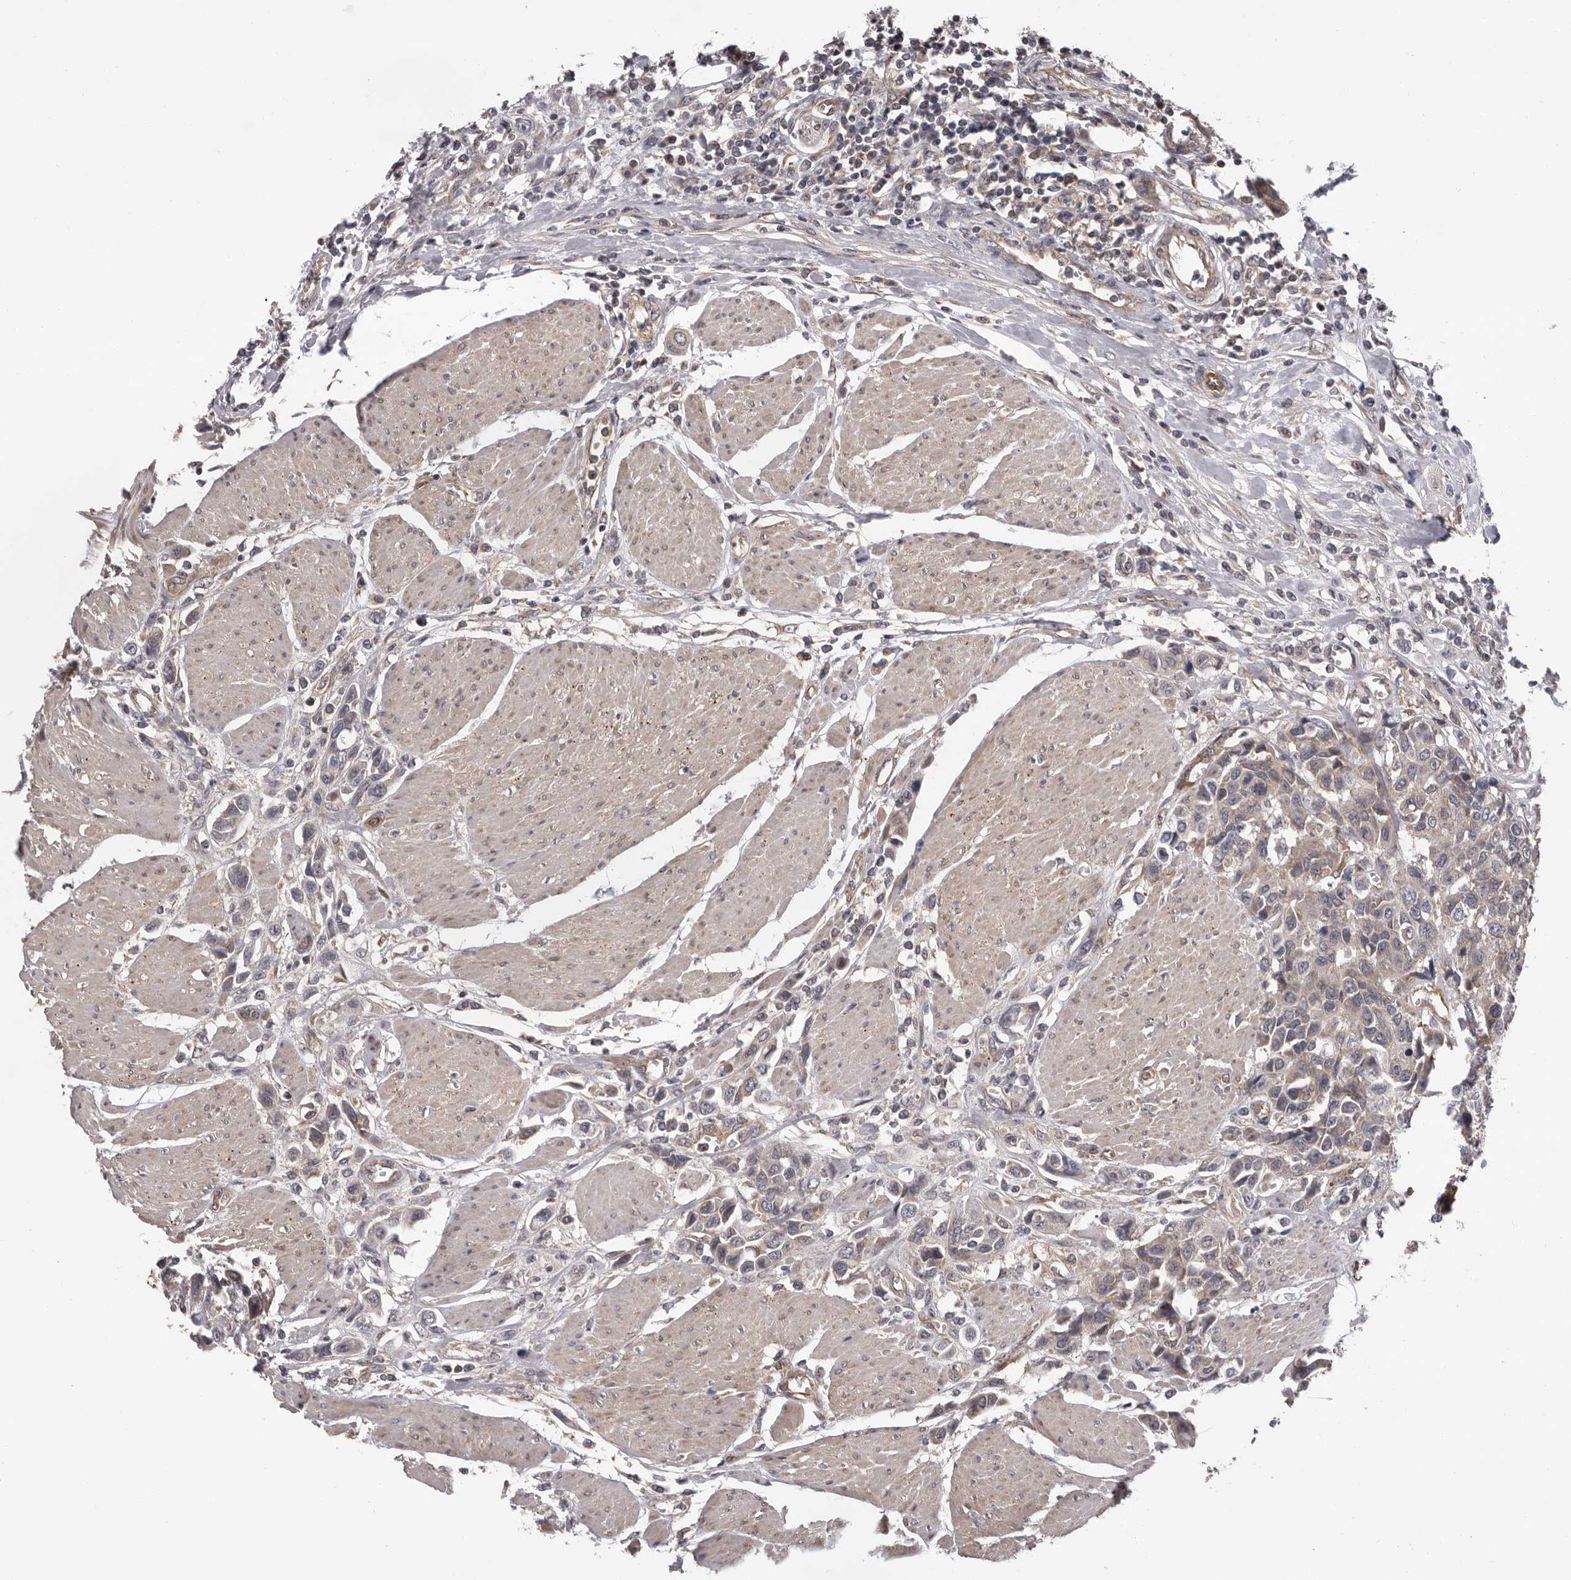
{"staining": {"intensity": "weak", "quantity": "<25%", "location": "cytoplasmic/membranous"}, "tissue": "urothelial cancer", "cell_type": "Tumor cells", "image_type": "cancer", "snomed": [{"axis": "morphology", "description": "Urothelial carcinoma, High grade"}, {"axis": "topography", "description": "Urinary bladder"}], "caption": "Immunohistochemistry (IHC) image of urothelial cancer stained for a protein (brown), which shows no positivity in tumor cells.", "gene": "VPS37A", "patient": {"sex": "male", "age": 50}}